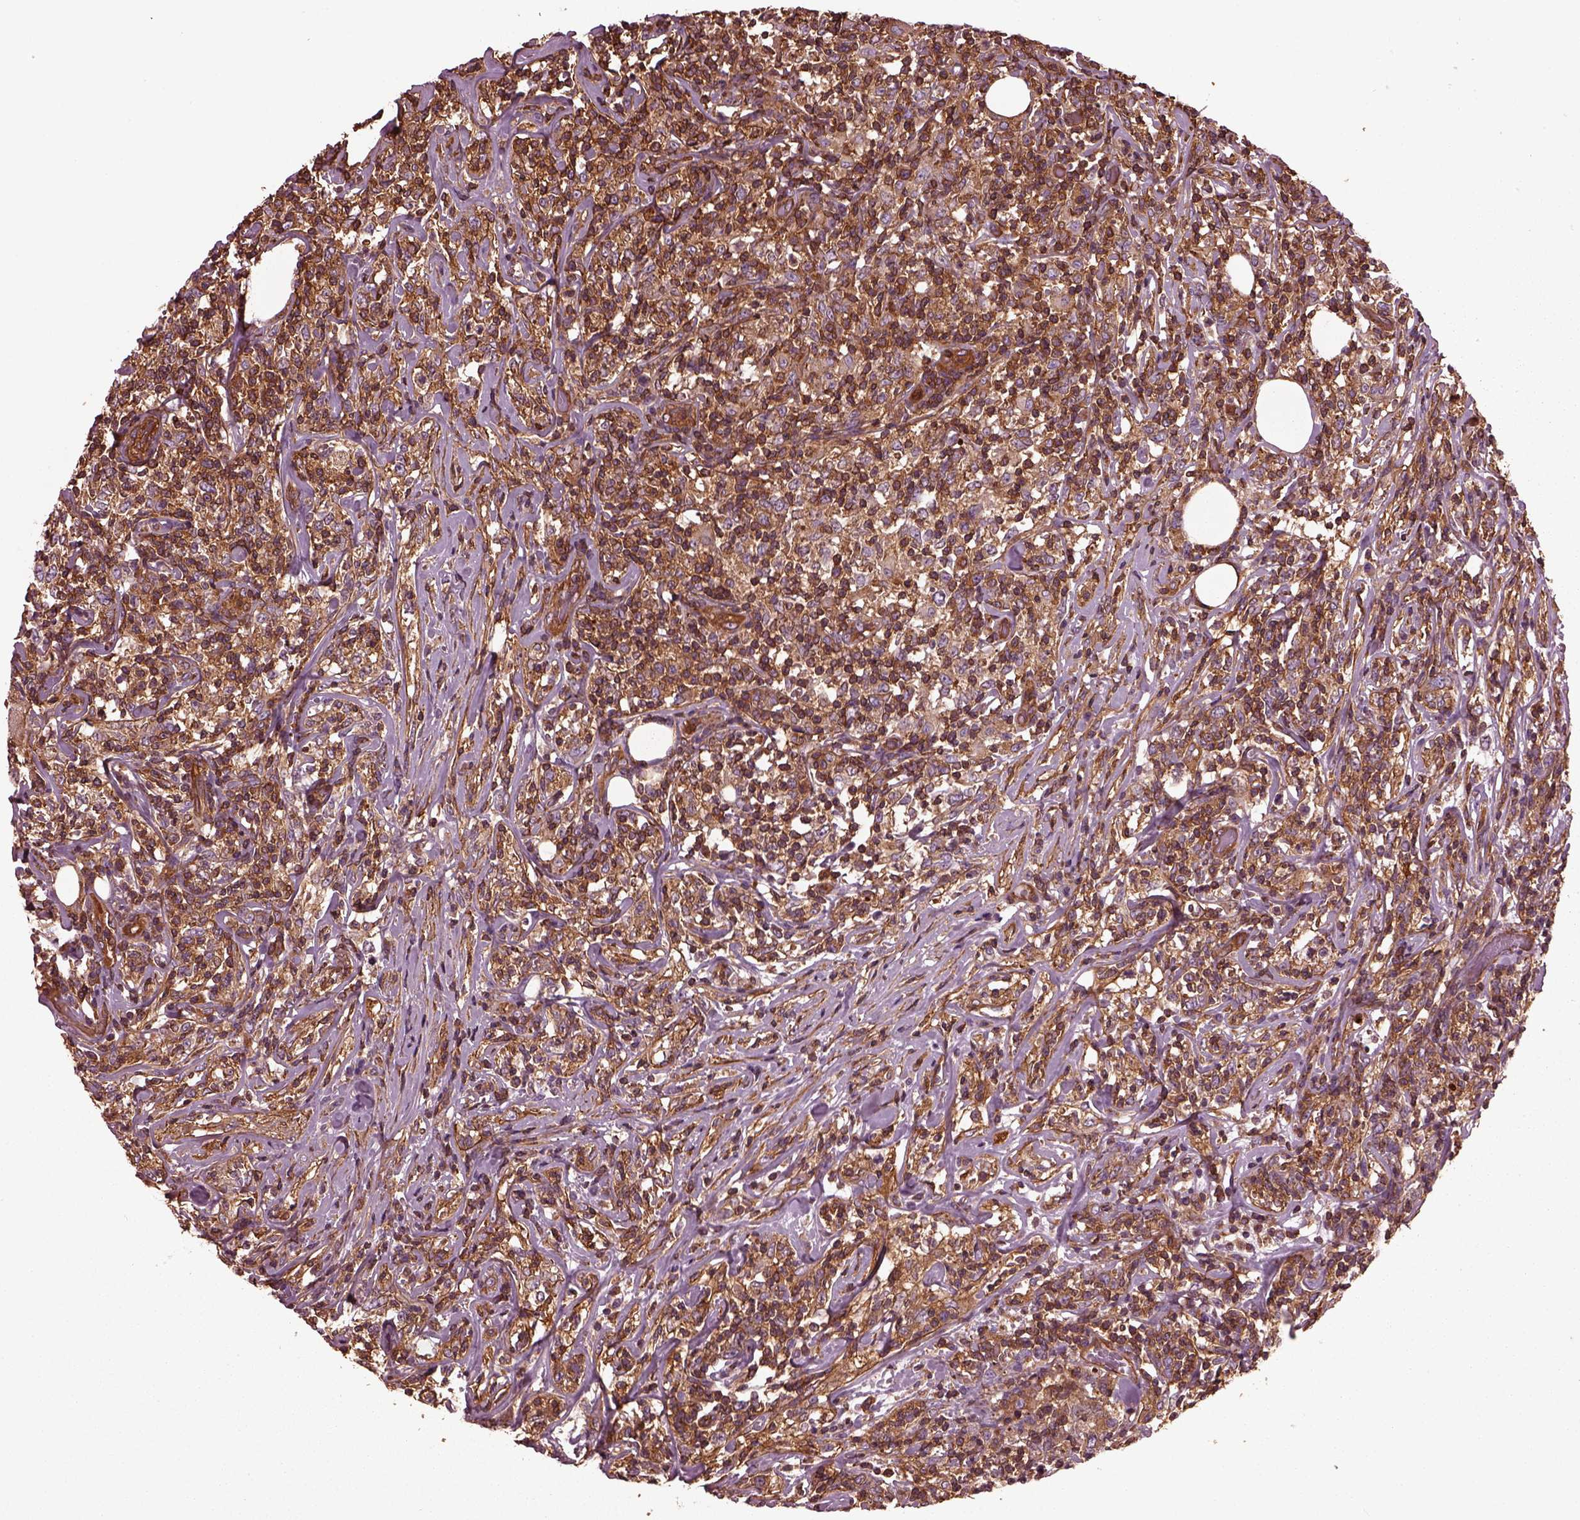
{"staining": {"intensity": "moderate", "quantity": ">75%", "location": "cytoplasmic/membranous"}, "tissue": "lymphoma", "cell_type": "Tumor cells", "image_type": "cancer", "snomed": [{"axis": "morphology", "description": "Malignant lymphoma, non-Hodgkin's type, High grade"}, {"axis": "topography", "description": "Lymph node"}], "caption": "Immunohistochemical staining of human lymphoma exhibits medium levels of moderate cytoplasmic/membranous expression in approximately >75% of tumor cells.", "gene": "MYL6", "patient": {"sex": "female", "age": 84}}